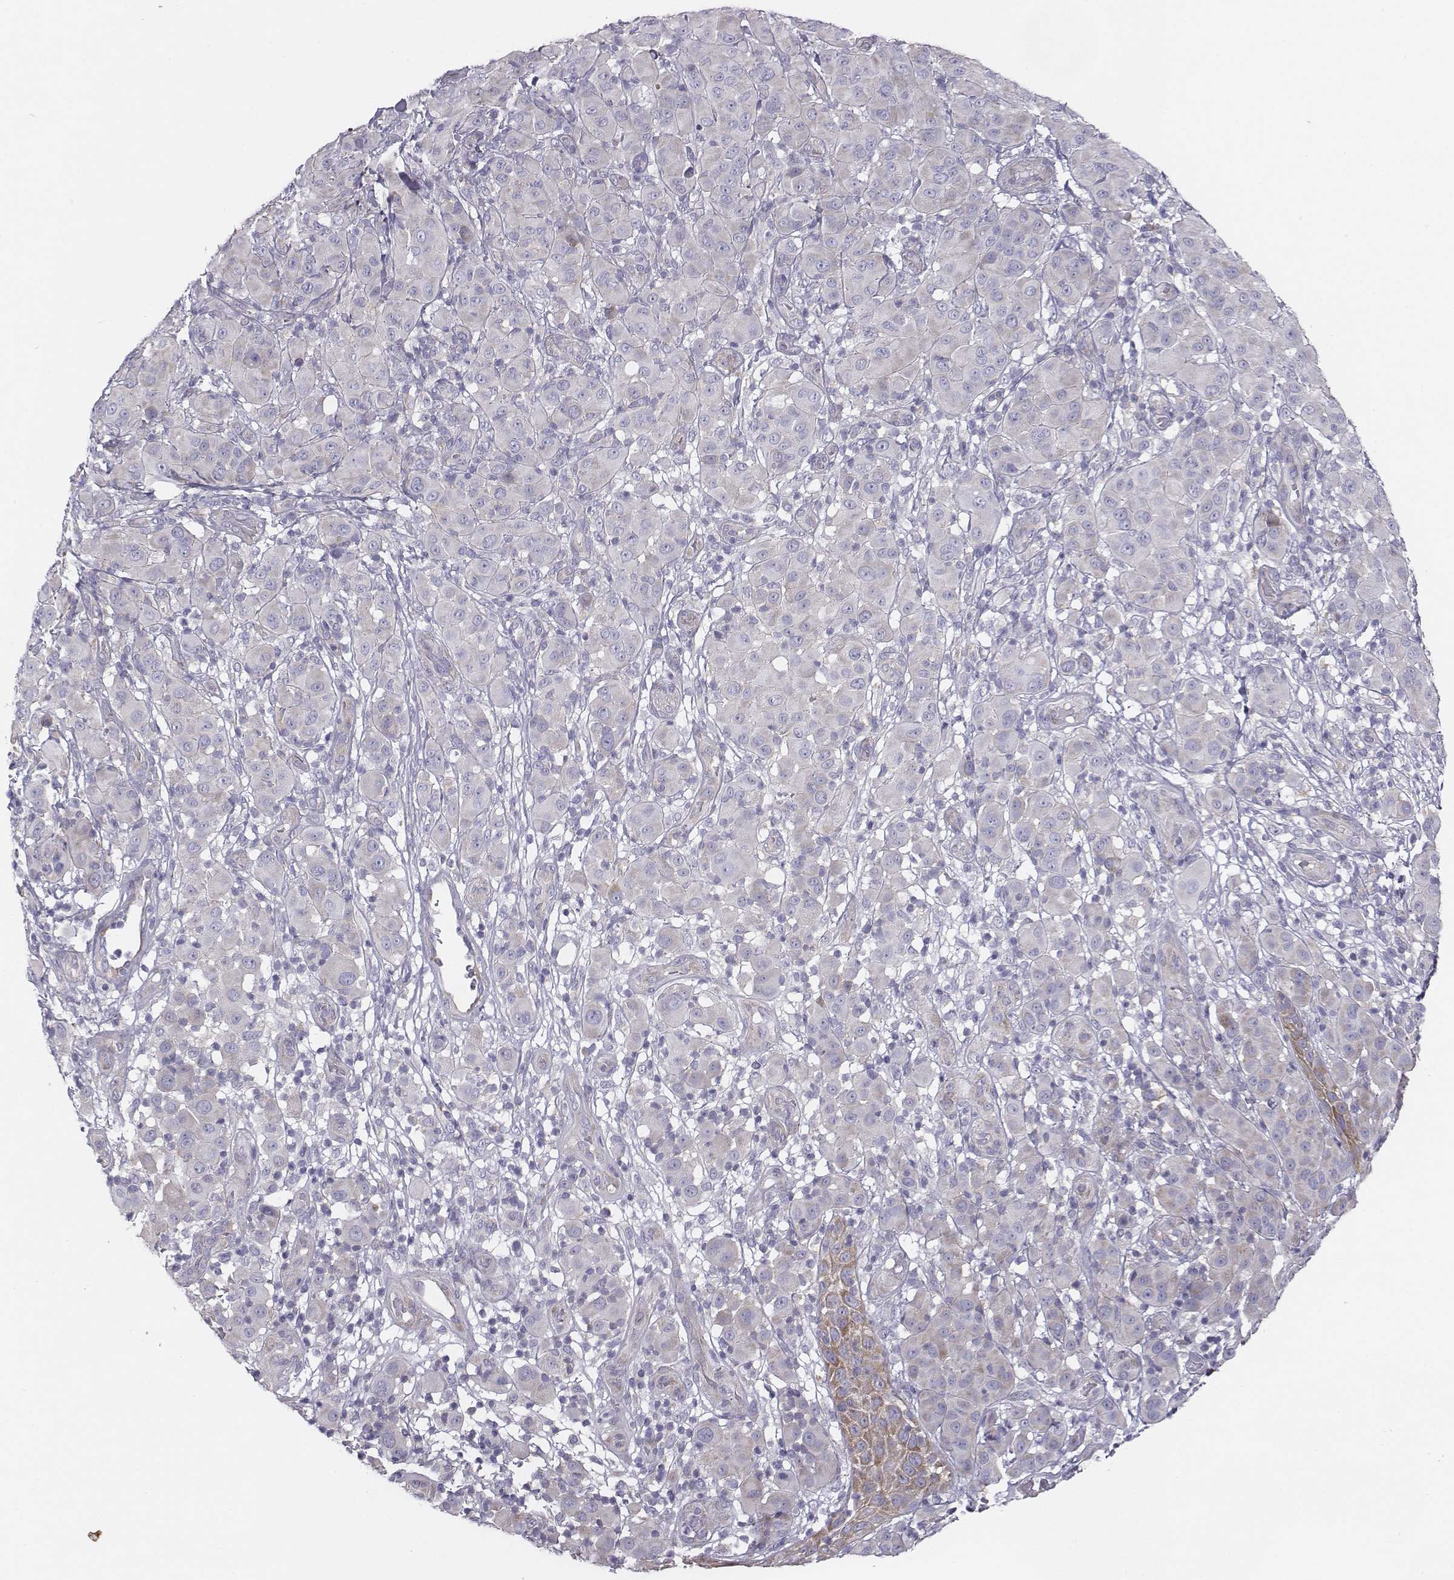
{"staining": {"intensity": "negative", "quantity": "none", "location": "none"}, "tissue": "melanoma", "cell_type": "Tumor cells", "image_type": "cancer", "snomed": [{"axis": "morphology", "description": "Malignant melanoma, NOS"}, {"axis": "topography", "description": "Skin"}], "caption": "DAB (3,3'-diaminobenzidine) immunohistochemical staining of melanoma displays no significant expression in tumor cells. Brightfield microscopy of immunohistochemistry stained with DAB (brown) and hematoxylin (blue), captured at high magnification.", "gene": "CHST14", "patient": {"sex": "female", "age": 87}}